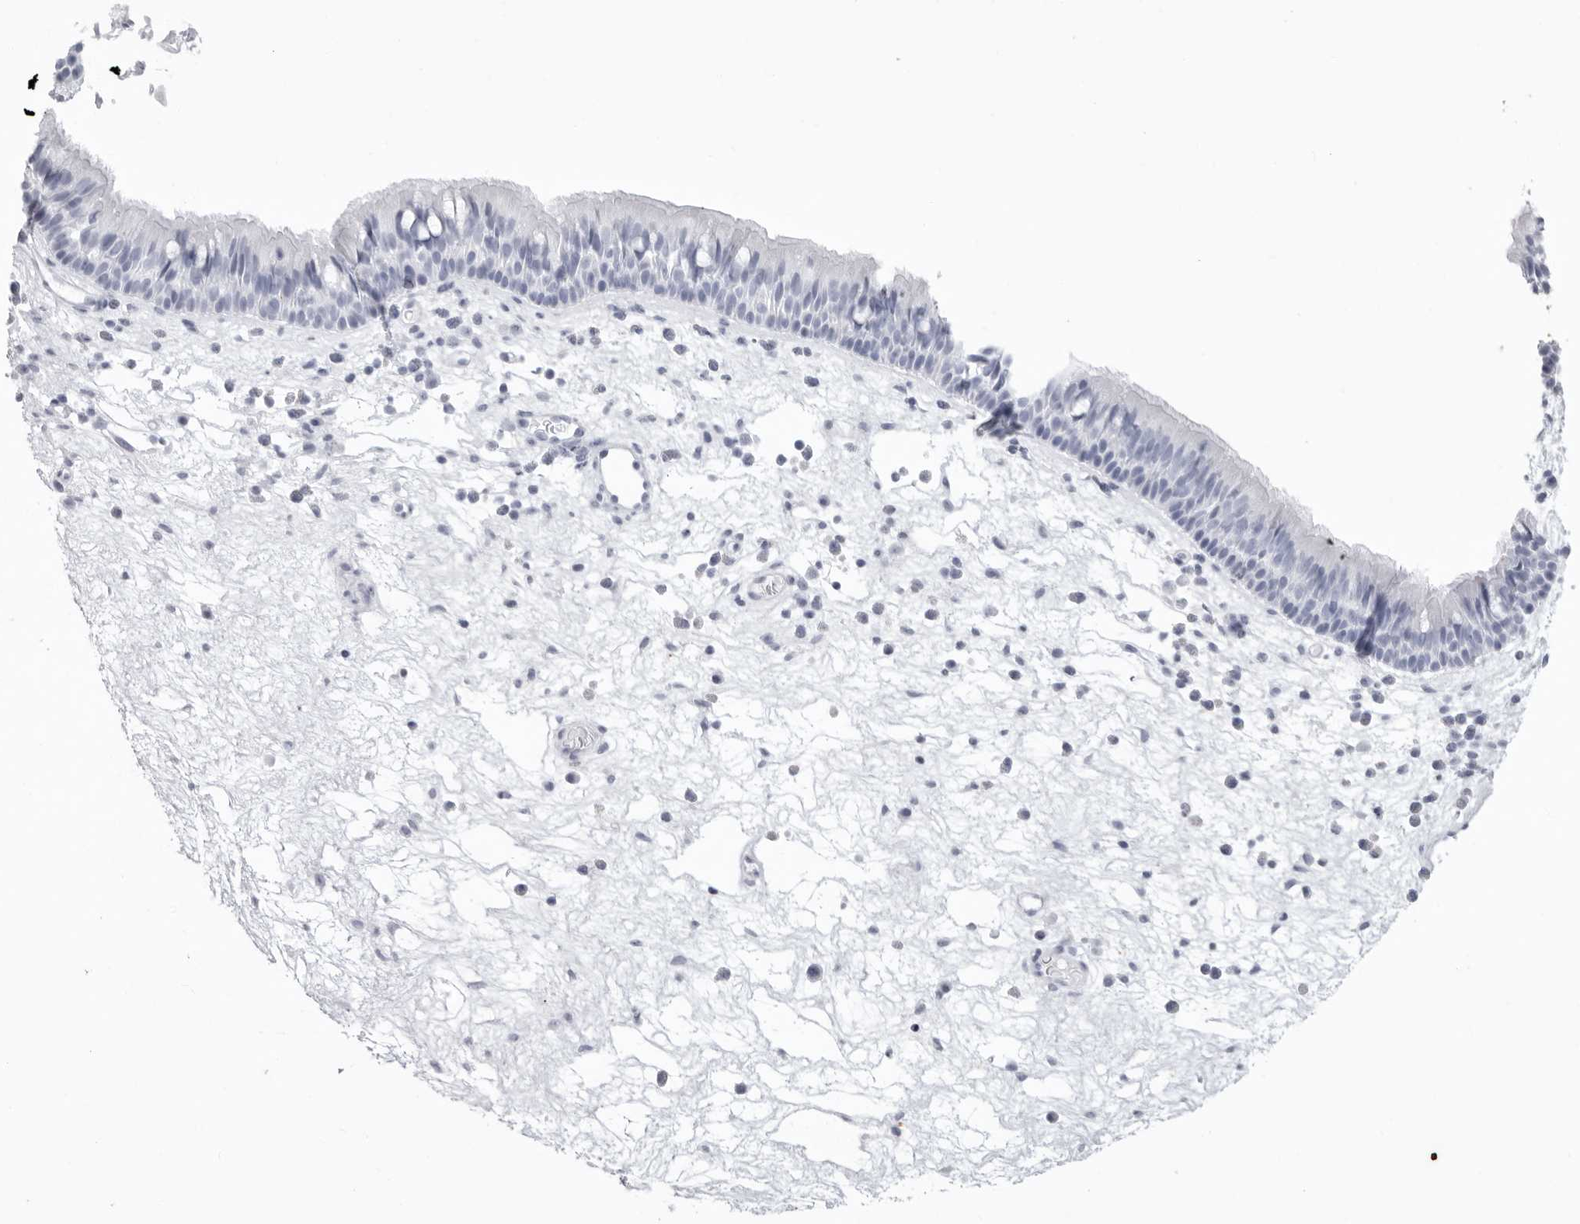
{"staining": {"intensity": "negative", "quantity": "none", "location": "none"}, "tissue": "nasopharynx", "cell_type": "Respiratory epithelial cells", "image_type": "normal", "snomed": [{"axis": "morphology", "description": "Normal tissue, NOS"}, {"axis": "morphology", "description": "Inflammation, NOS"}, {"axis": "morphology", "description": "Malignant melanoma, Metastatic site"}, {"axis": "topography", "description": "Nasopharynx"}], "caption": "Immunohistochemistry (IHC) histopathology image of unremarkable nasopharynx: human nasopharynx stained with DAB shows no significant protein expression in respiratory epithelial cells. (Brightfield microscopy of DAB (3,3'-diaminobenzidine) immunohistochemistry (IHC) at high magnification).", "gene": "KLK9", "patient": {"sex": "male", "age": 70}}